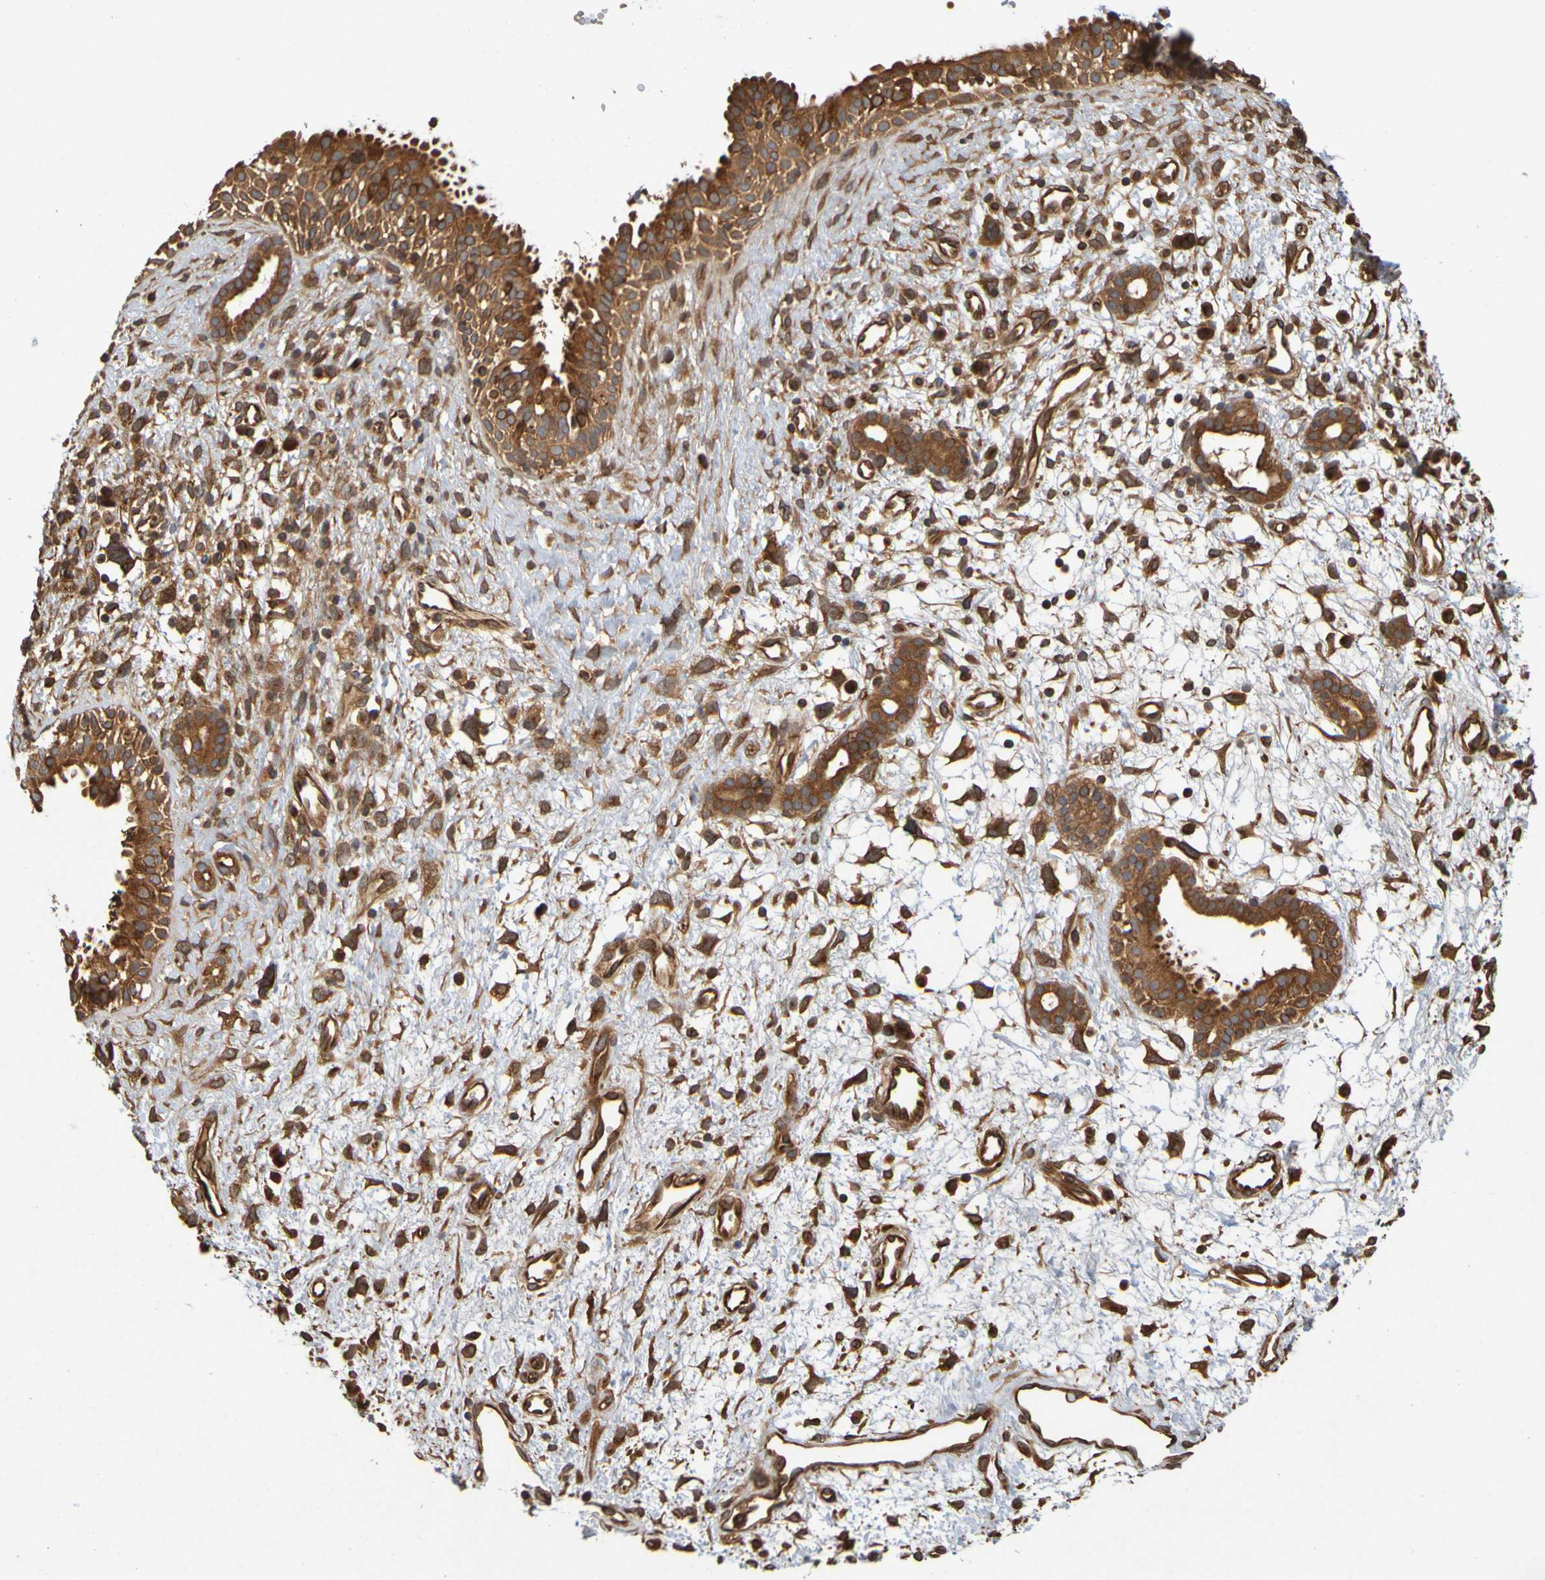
{"staining": {"intensity": "strong", "quantity": ">75%", "location": "cytoplasmic/membranous"}, "tissue": "nasopharynx", "cell_type": "Respiratory epithelial cells", "image_type": "normal", "snomed": [{"axis": "morphology", "description": "Normal tissue, NOS"}, {"axis": "topography", "description": "Nasopharynx"}], "caption": "Strong cytoplasmic/membranous positivity for a protein is appreciated in about >75% of respiratory epithelial cells of unremarkable nasopharynx using IHC.", "gene": "OCRL", "patient": {"sex": "male", "age": 22}}